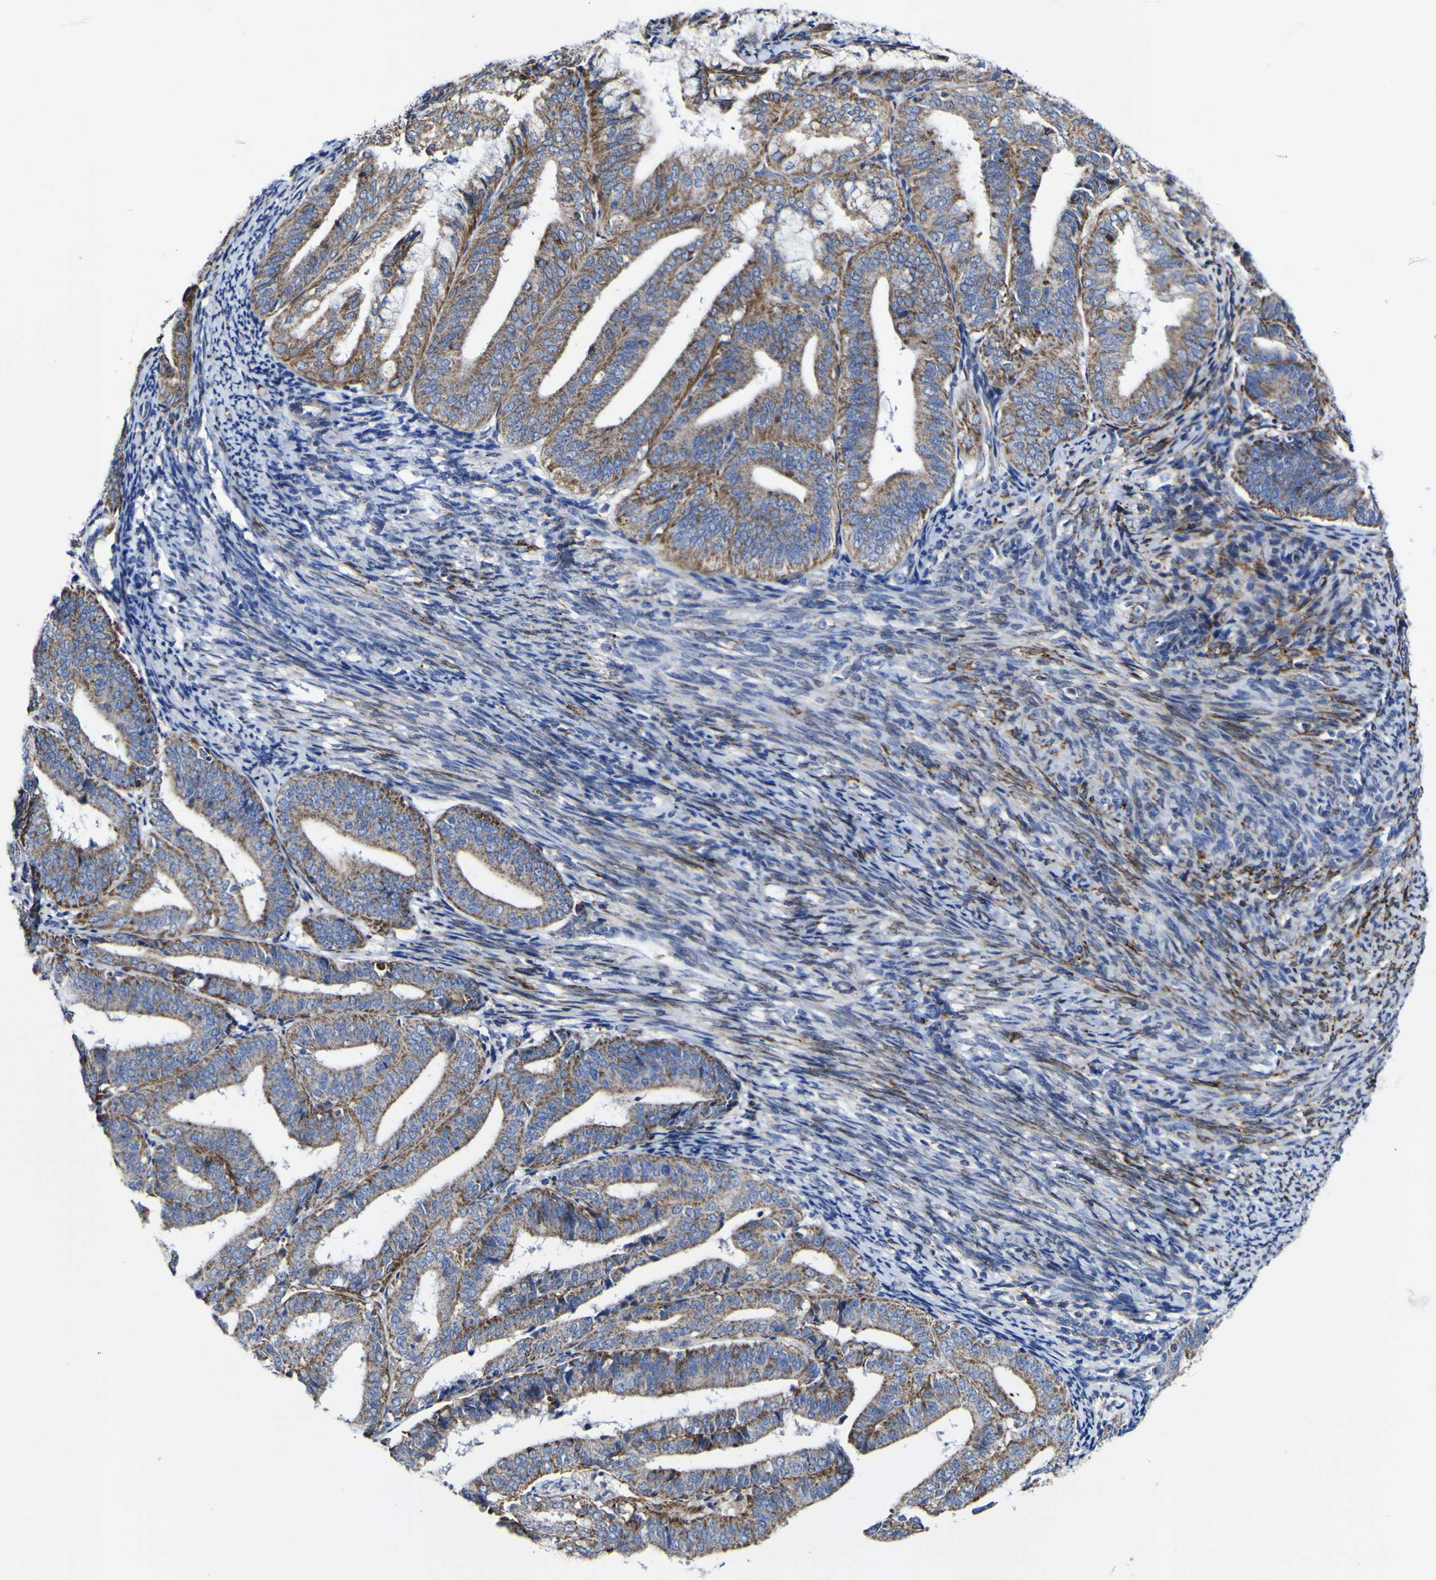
{"staining": {"intensity": "moderate", "quantity": ">75%", "location": "cytoplasmic/membranous"}, "tissue": "endometrial cancer", "cell_type": "Tumor cells", "image_type": "cancer", "snomed": [{"axis": "morphology", "description": "Adenocarcinoma, NOS"}, {"axis": "topography", "description": "Endometrium"}], "caption": "Immunohistochemical staining of human endometrial adenocarcinoma reveals medium levels of moderate cytoplasmic/membranous protein expression in approximately >75% of tumor cells.", "gene": "CCDC90B", "patient": {"sex": "female", "age": 63}}